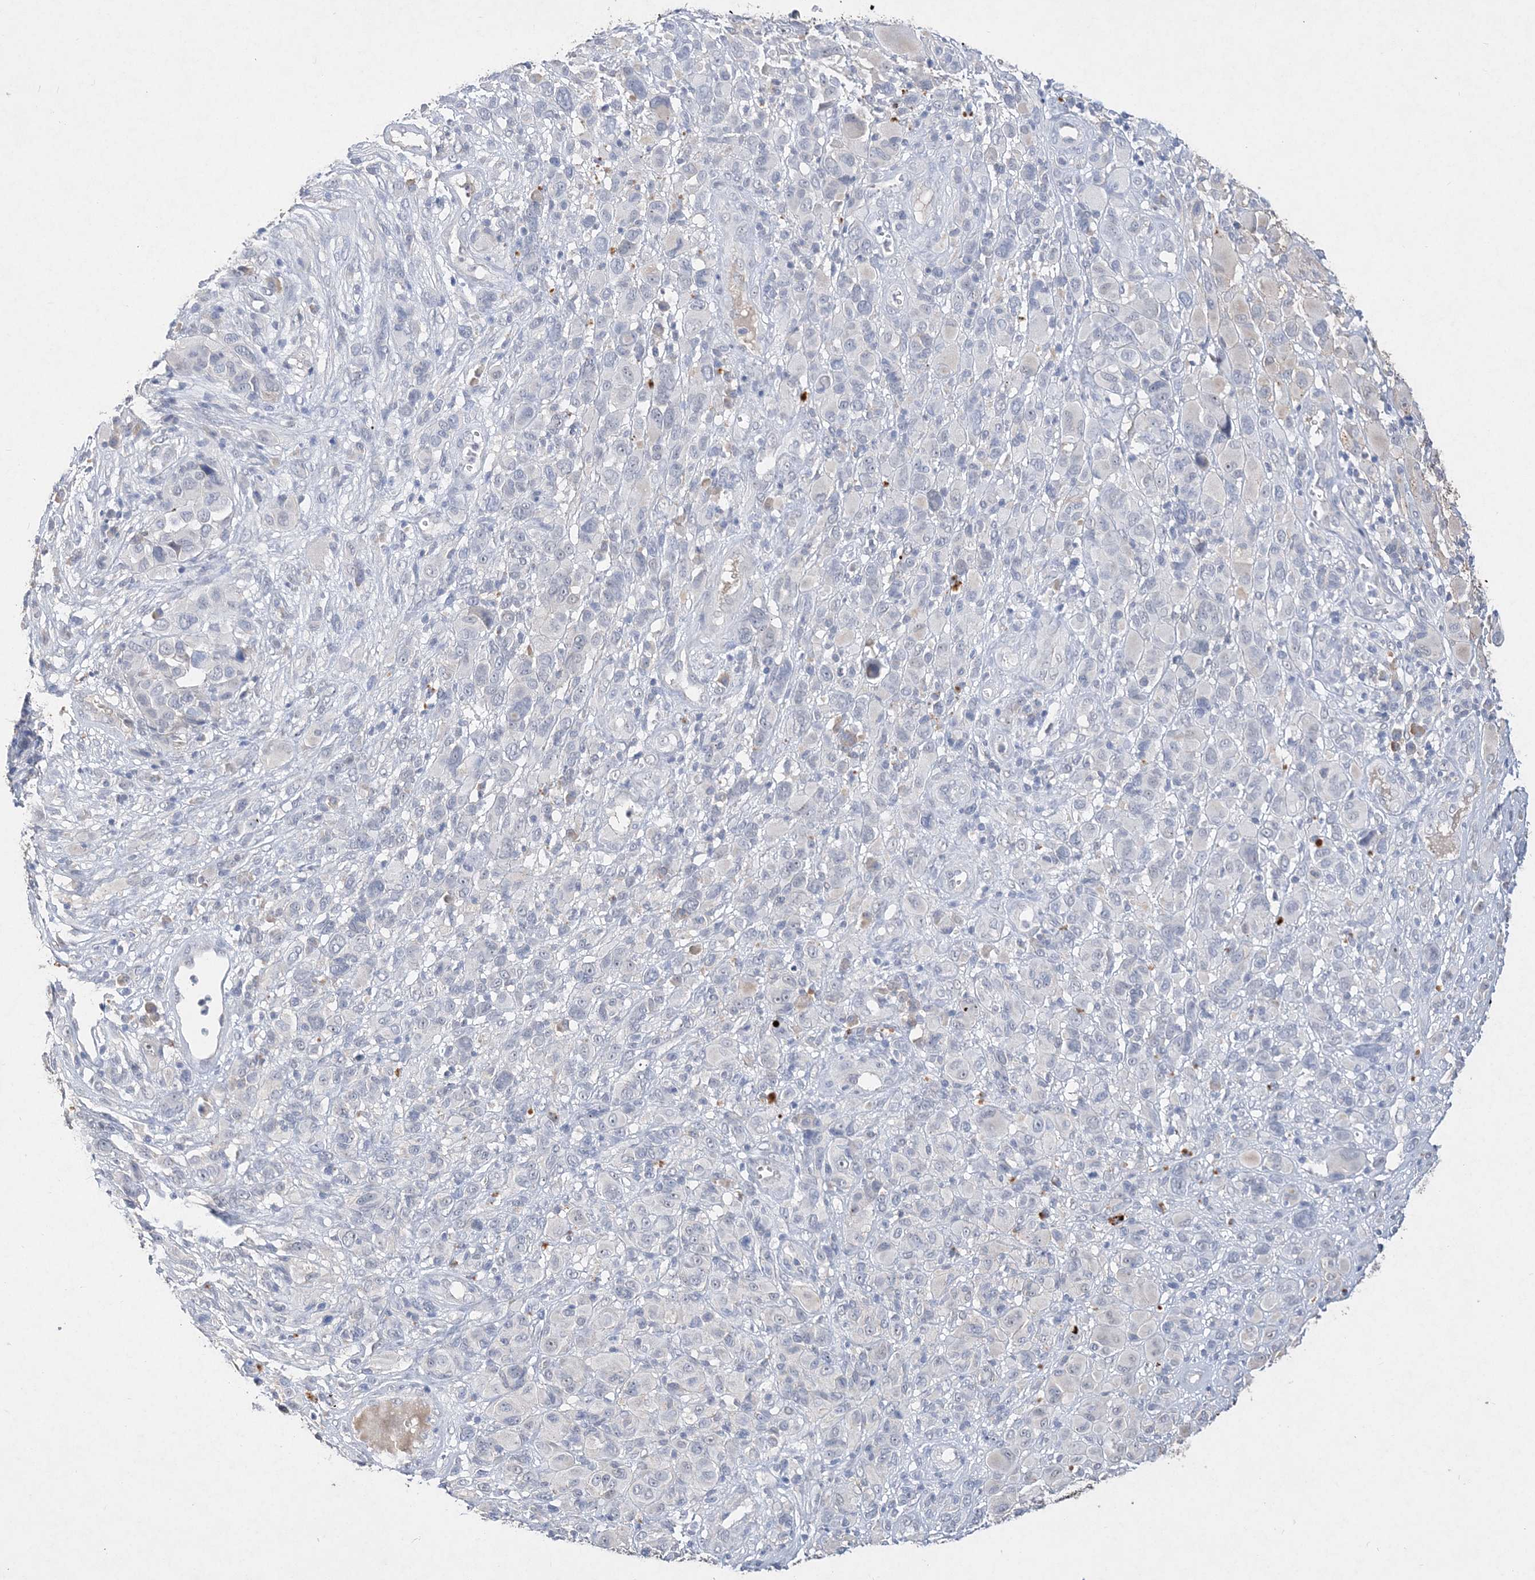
{"staining": {"intensity": "negative", "quantity": "none", "location": "none"}, "tissue": "melanoma", "cell_type": "Tumor cells", "image_type": "cancer", "snomed": [{"axis": "morphology", "description": "Malignant melanoma, NOS"}, {"axis": "topography", "description": "Skin of trunk"}], "caption": "A histopathology image of human melanoma is negative for staining in tumor cells.", "gene": "C11orf58", "patient": {"sex": "male", "age": 71}}